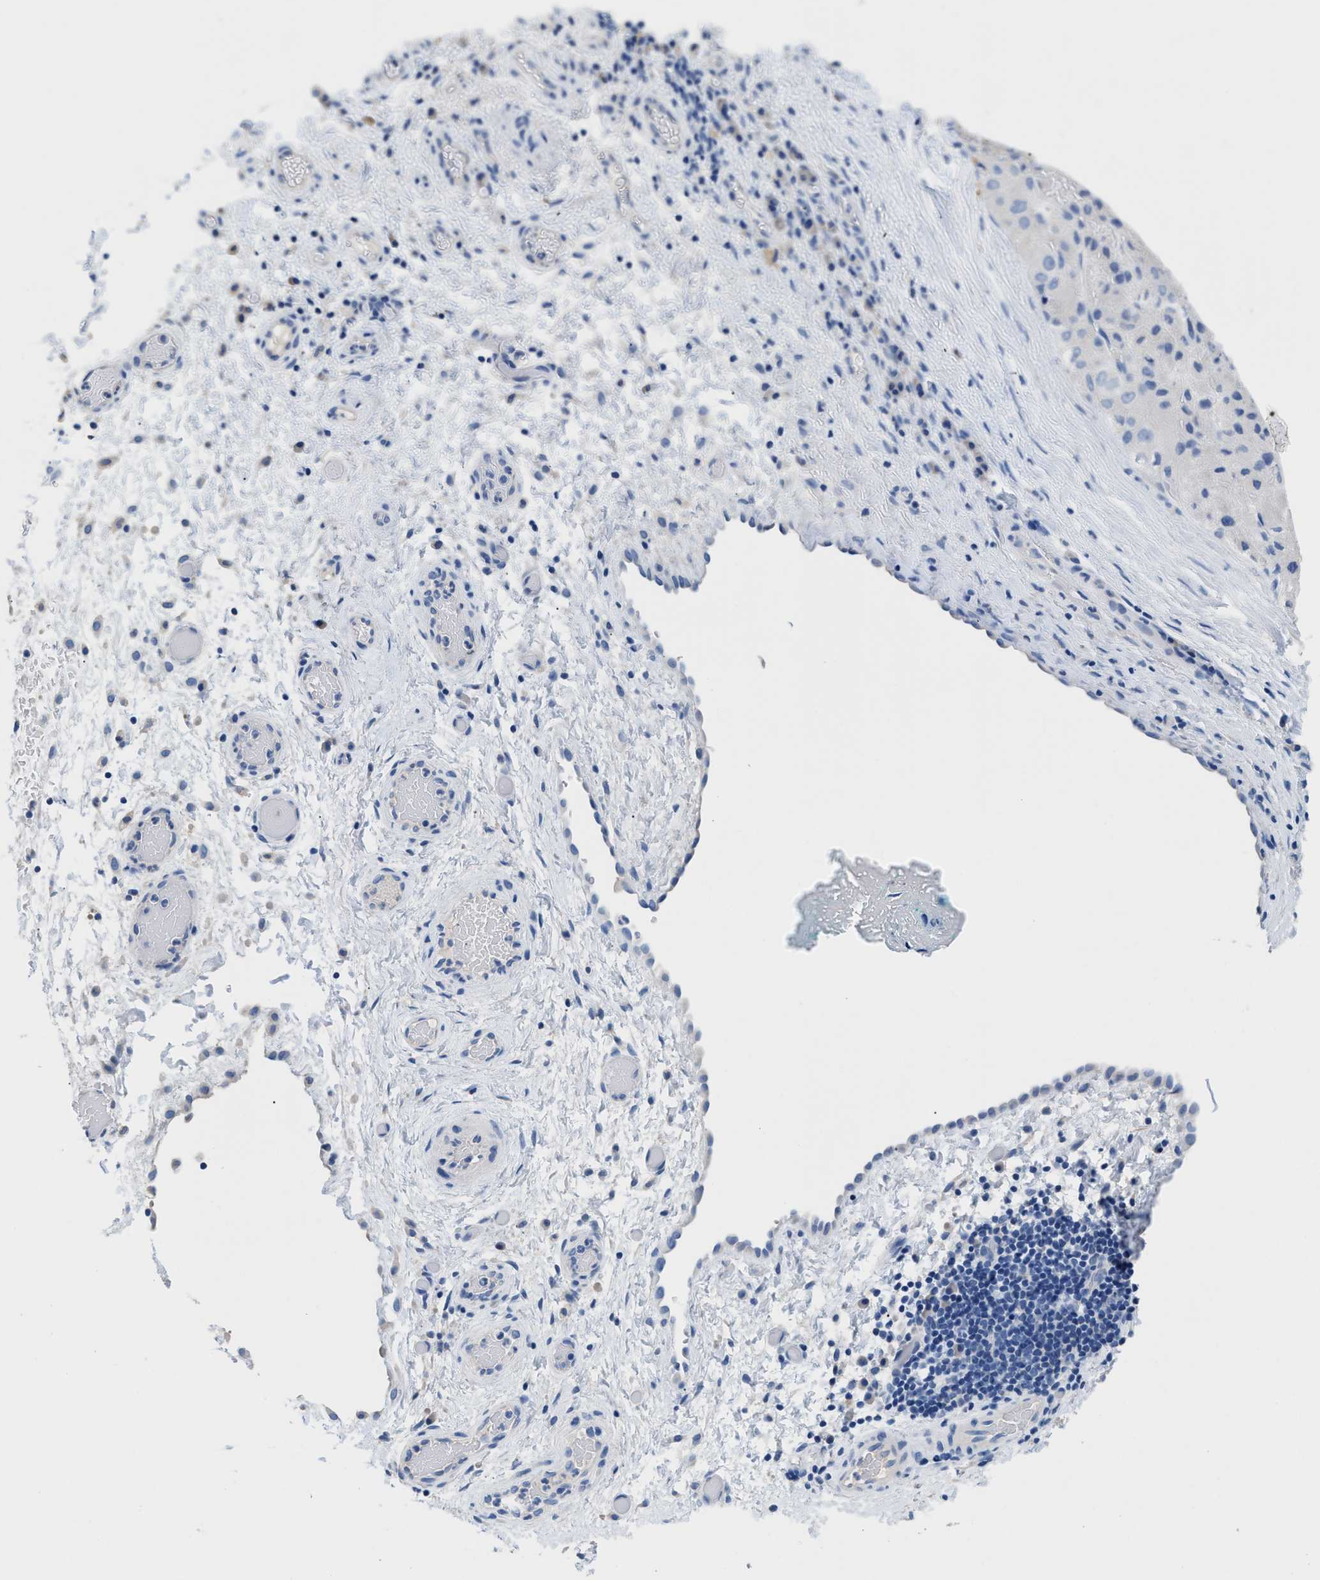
{"staining": {"intensity": "negative", "quantity": "none", "location": "none"}, "tissue": "liver cancer", "cell_type": "Tumor cells", "image_type": "cancer", "snomed": [{"axis": "morphology", "description": "Carcinoma, Hepatocellular, NOS"}, {"axis": "topography", "description": "Liver"}], "caption": "A high-resolution micrograph shows IHC staining of liver cancer, which demonstrates no significant positivity in tumor cells.", "gene": "SLFN13", "patient": {"sex": "male", "age": 80}}